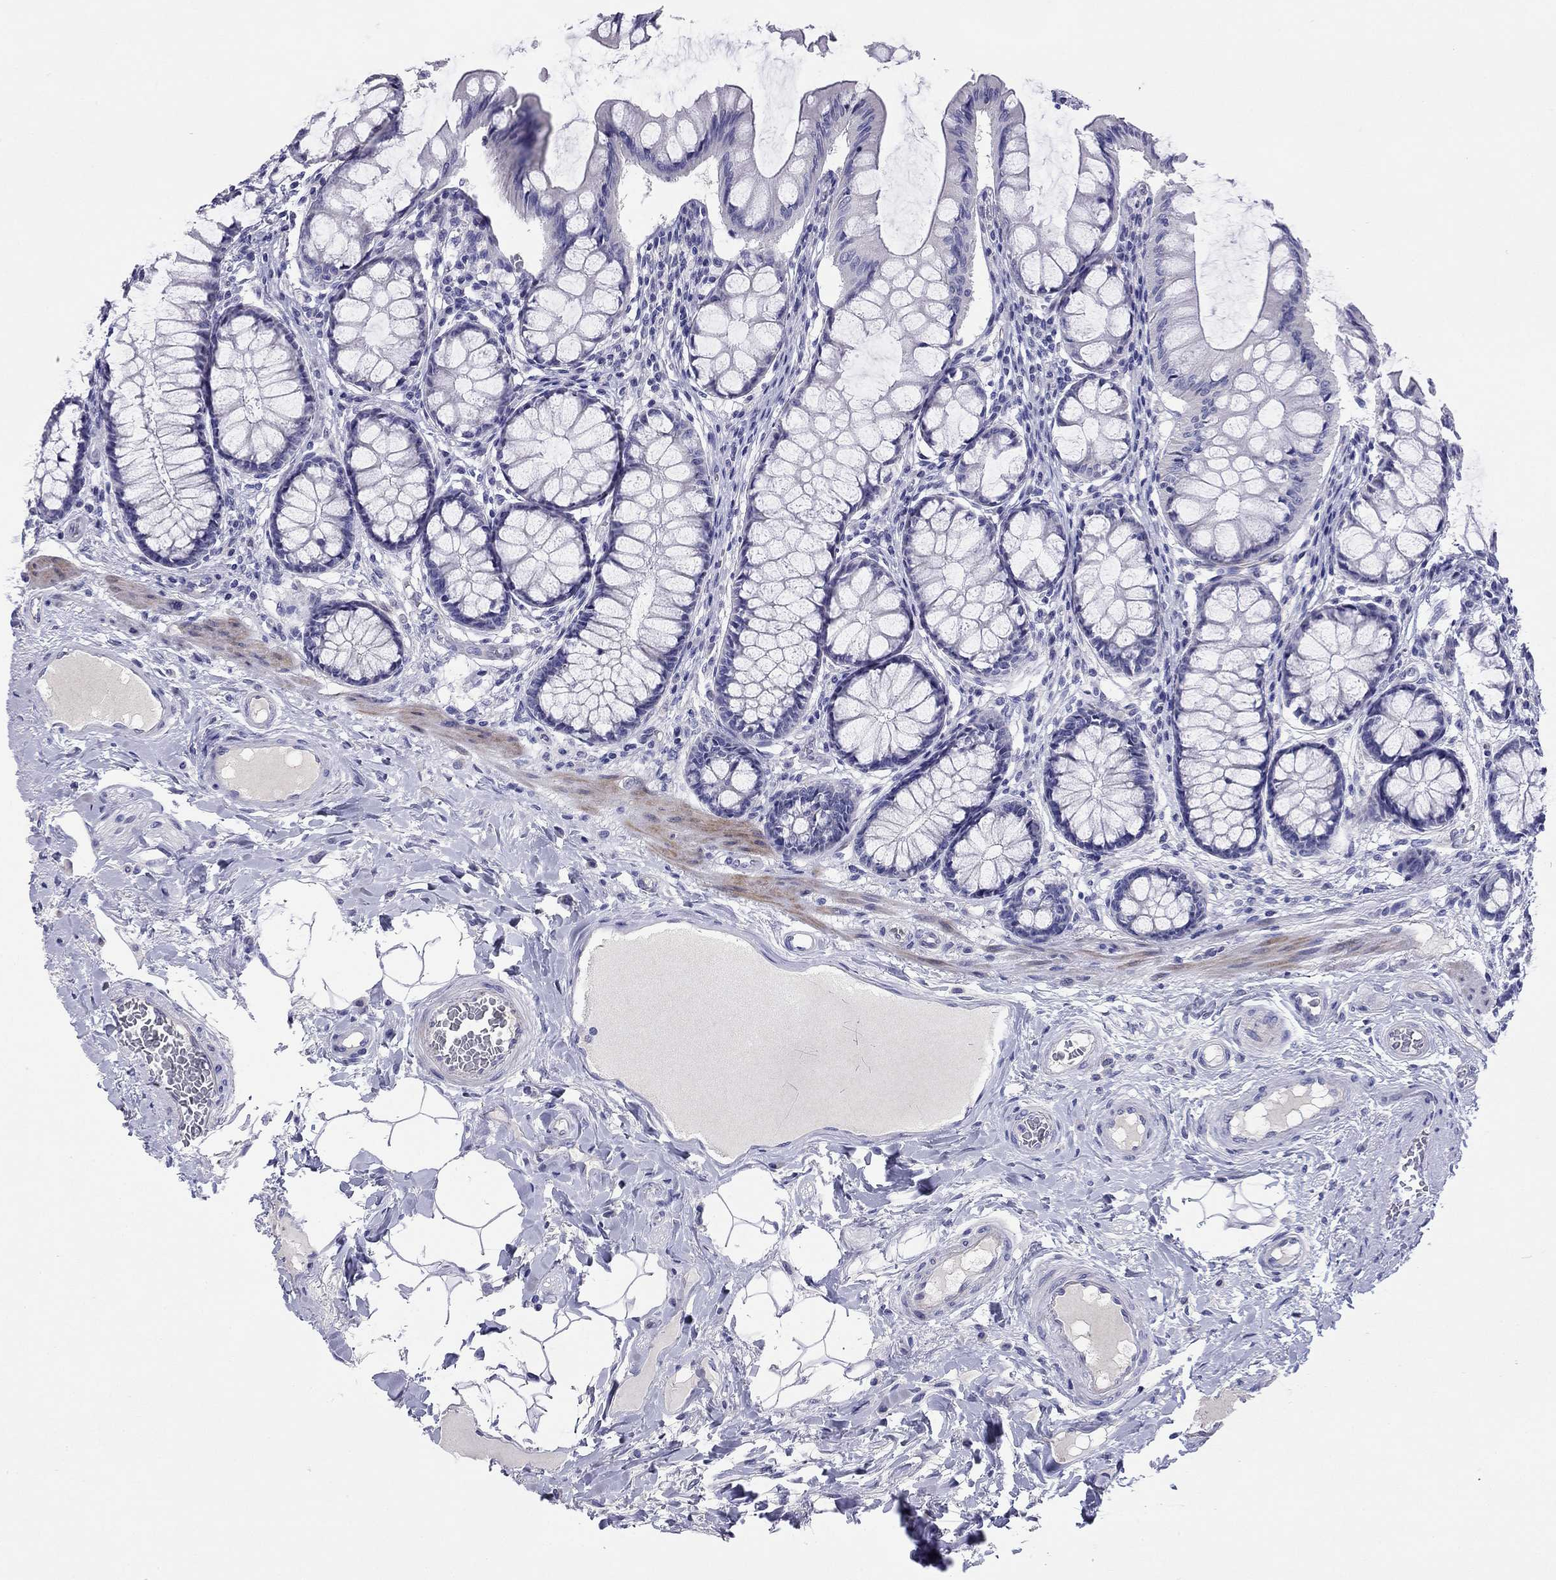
{"staining": {"intensity": "negative", "quantity": "none", "location": "none"}, "tissue": "colon", "cell_type": "Endothelial cells", "image_type": "normal", "snomed": [{"axis": "morphology", "description": "Normal tissue, NOS"}, {"axis": "topography", "description": "Colon"}], "caption": "An IHC image of unremarkable colon is shown. There is no staining in endothelial cells of colon. (DAB (3,3'-diaminobenzidine) immunohistochemistry, high magnification).", "gene": "CMYA5", "patient": {"sex": "female", "age": 65}}